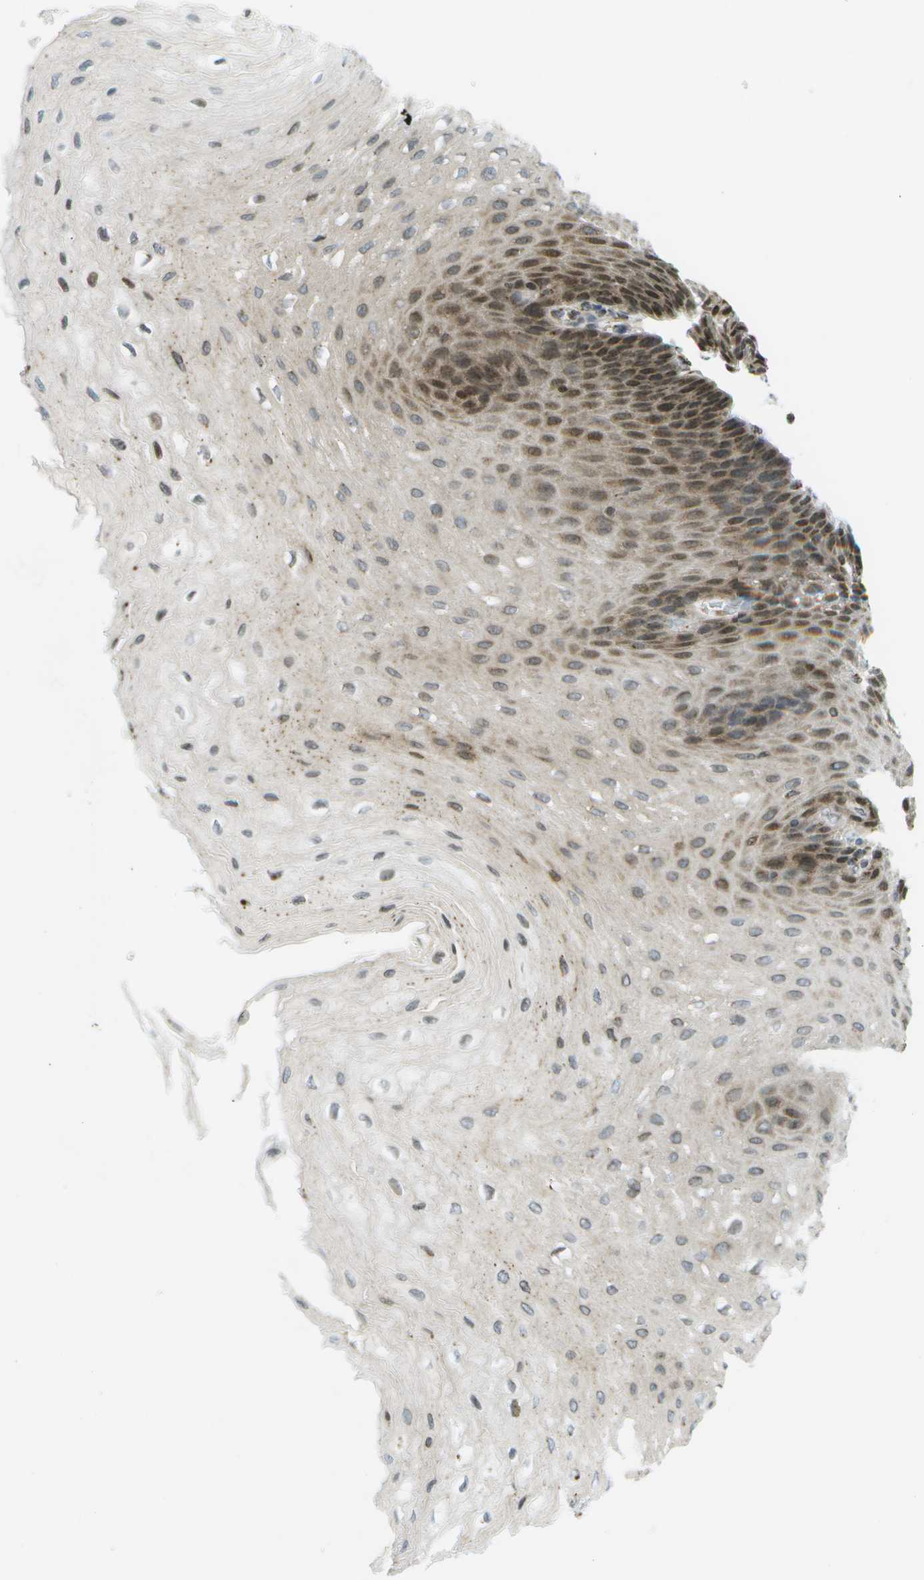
{"staining": {"intensity": "strong", "quantity": "<25%", "location": "cytoplasmic/membranous,nuclear"}, "tissue": "esophagus", "cell_type": "Squamous epithelial cells", "image_type": "normal", "snomed": [{"axis": "morphology", "description": "Normal tissue, NOS"}, {"axis": "topography", "description": "Esophagus"}], "caption": "Protein staining by immunohistochemistry shows strong cytoplasmic/membranous,nuclear positivity in approximately <25% of squamous epithelial cells in benign esophagus.", "gene": "EVC", "patient": {"sex": "female", "age": 72}}